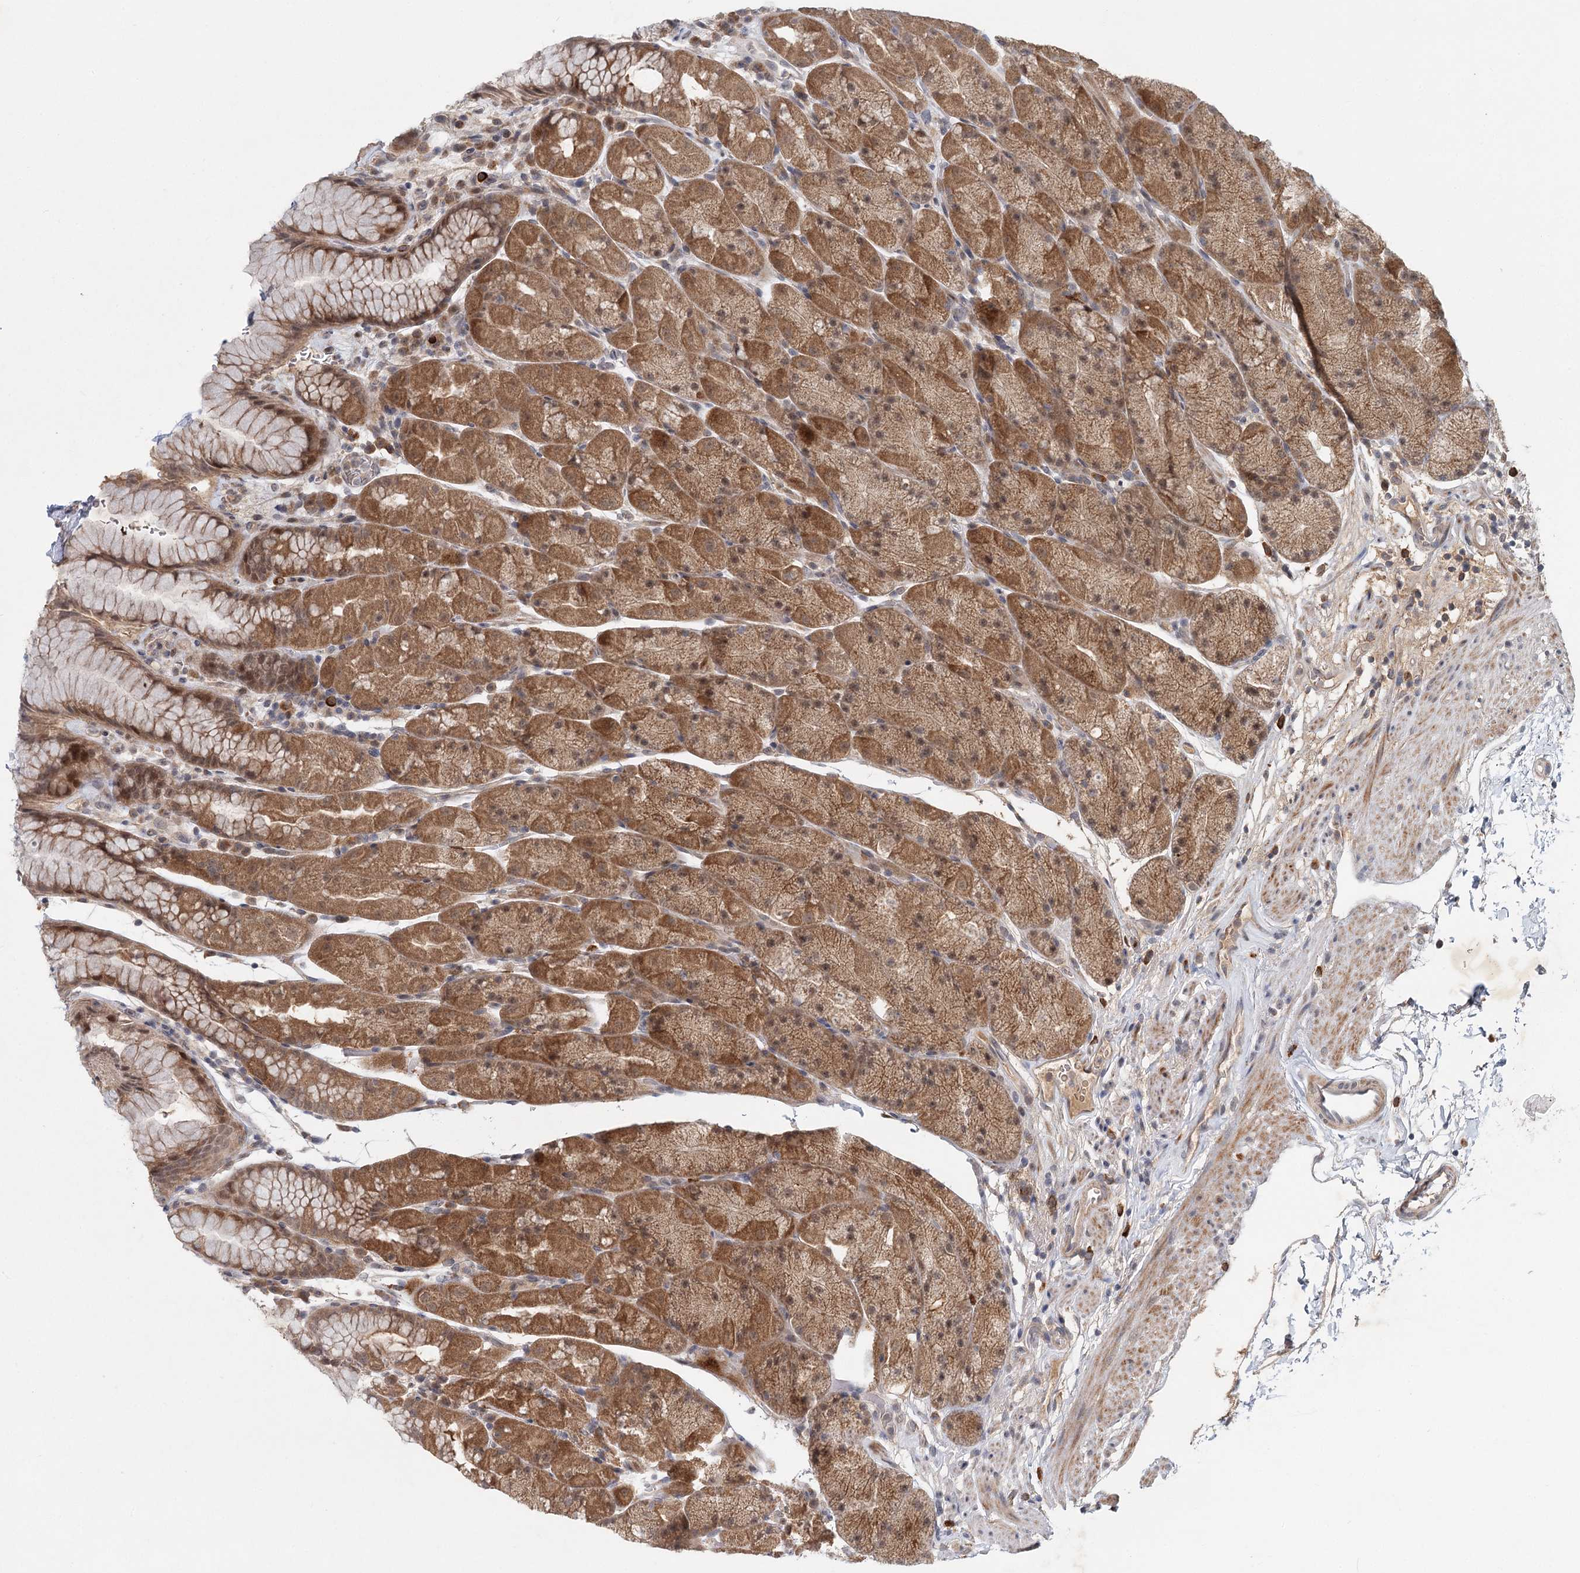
{"staining": {"intensity": "moderate", "quantity": ">75%", "location": "cytoplasmic/membranous,nuclear"}, "tissue": "stomach", "cell_type": "Glandular cells", "image_type": "normal", "snomed": [{"axis": "morphology", "description": "Normal tissue, NOS"}, {"axis": "topography", "description": "Stomach, upper"}, {"axis": "topography", "description": "Stomach, lower"}], "caption": "The histopathology image shows a brown stain indicating the presence of a protein in the cytoplasmic/membranous,nuclear of glandular cells in stomach.", "gene": "AP3B1", "patient": {"sex": "male", "age": 67}}